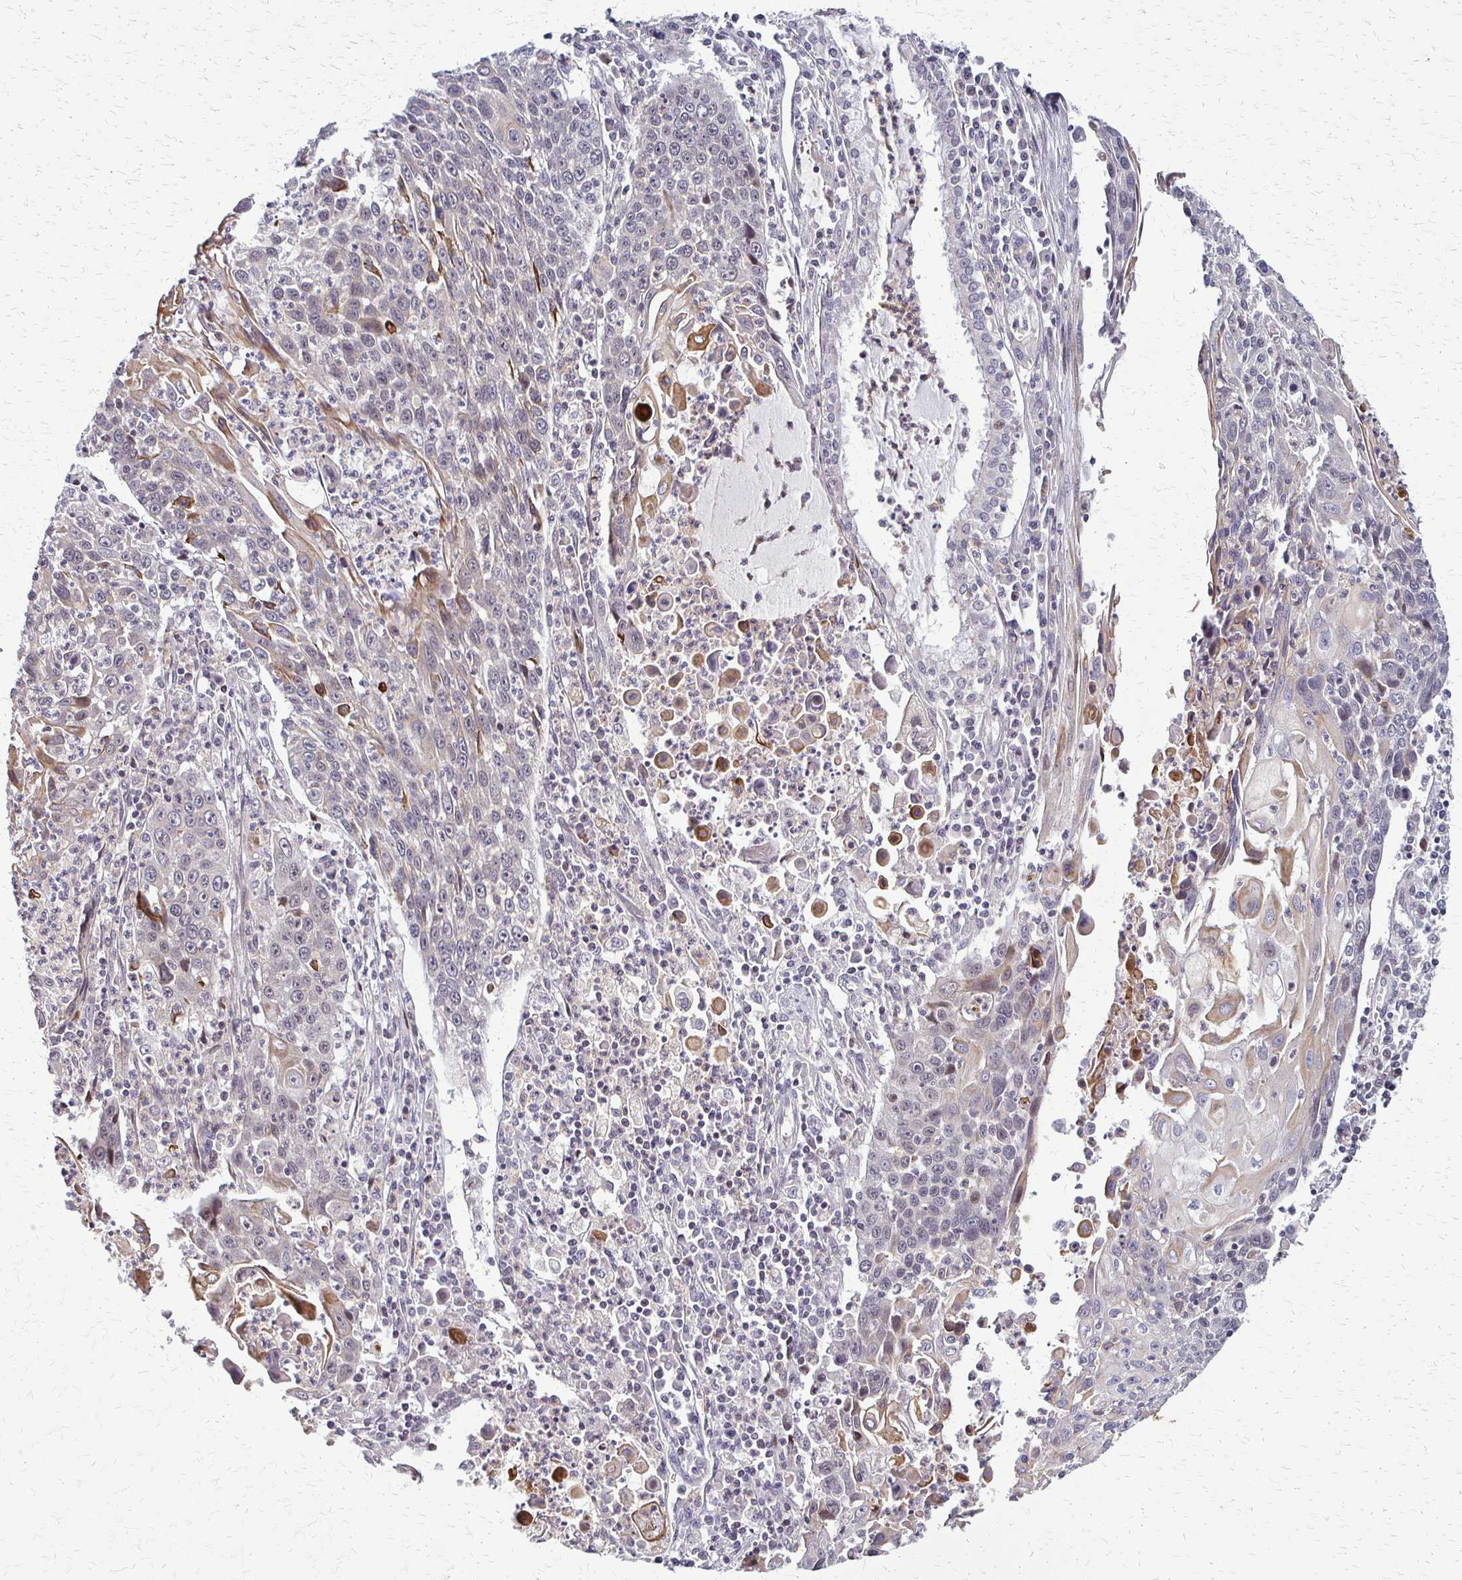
{"staining": {"intensity": "moderate", "quantity": "<25%", "location": "cytoplasmic/membranous"}, "tissue": "lung cancer", "cell_type": "Tumor cells", "image_type": "cancer", "snomed": [{"axis": "morphology", "description": "Squamous cell carcinoma, NOS"}, {"axis": "morphology", "description": "Squamous cell carcinoma, metastatic, NOS"}, {"axis": "topography", "description": "Lung"}, {"axis": "topography", "description": "Pleura, NOS"}], "caption": "Immunohistochemistry (IHC) of human metastatic squamous cell carcinoma (lung) reveals low levels of moderate cytoplasmic/membranous expression in approximately <25% of tumor cells. (DAB (3,3'-diaminobenzidine) = brown stain, brightfield microscopy at high magnification).", "gene": "TRIR", "patient": {"sex": "male", "age": 72}}